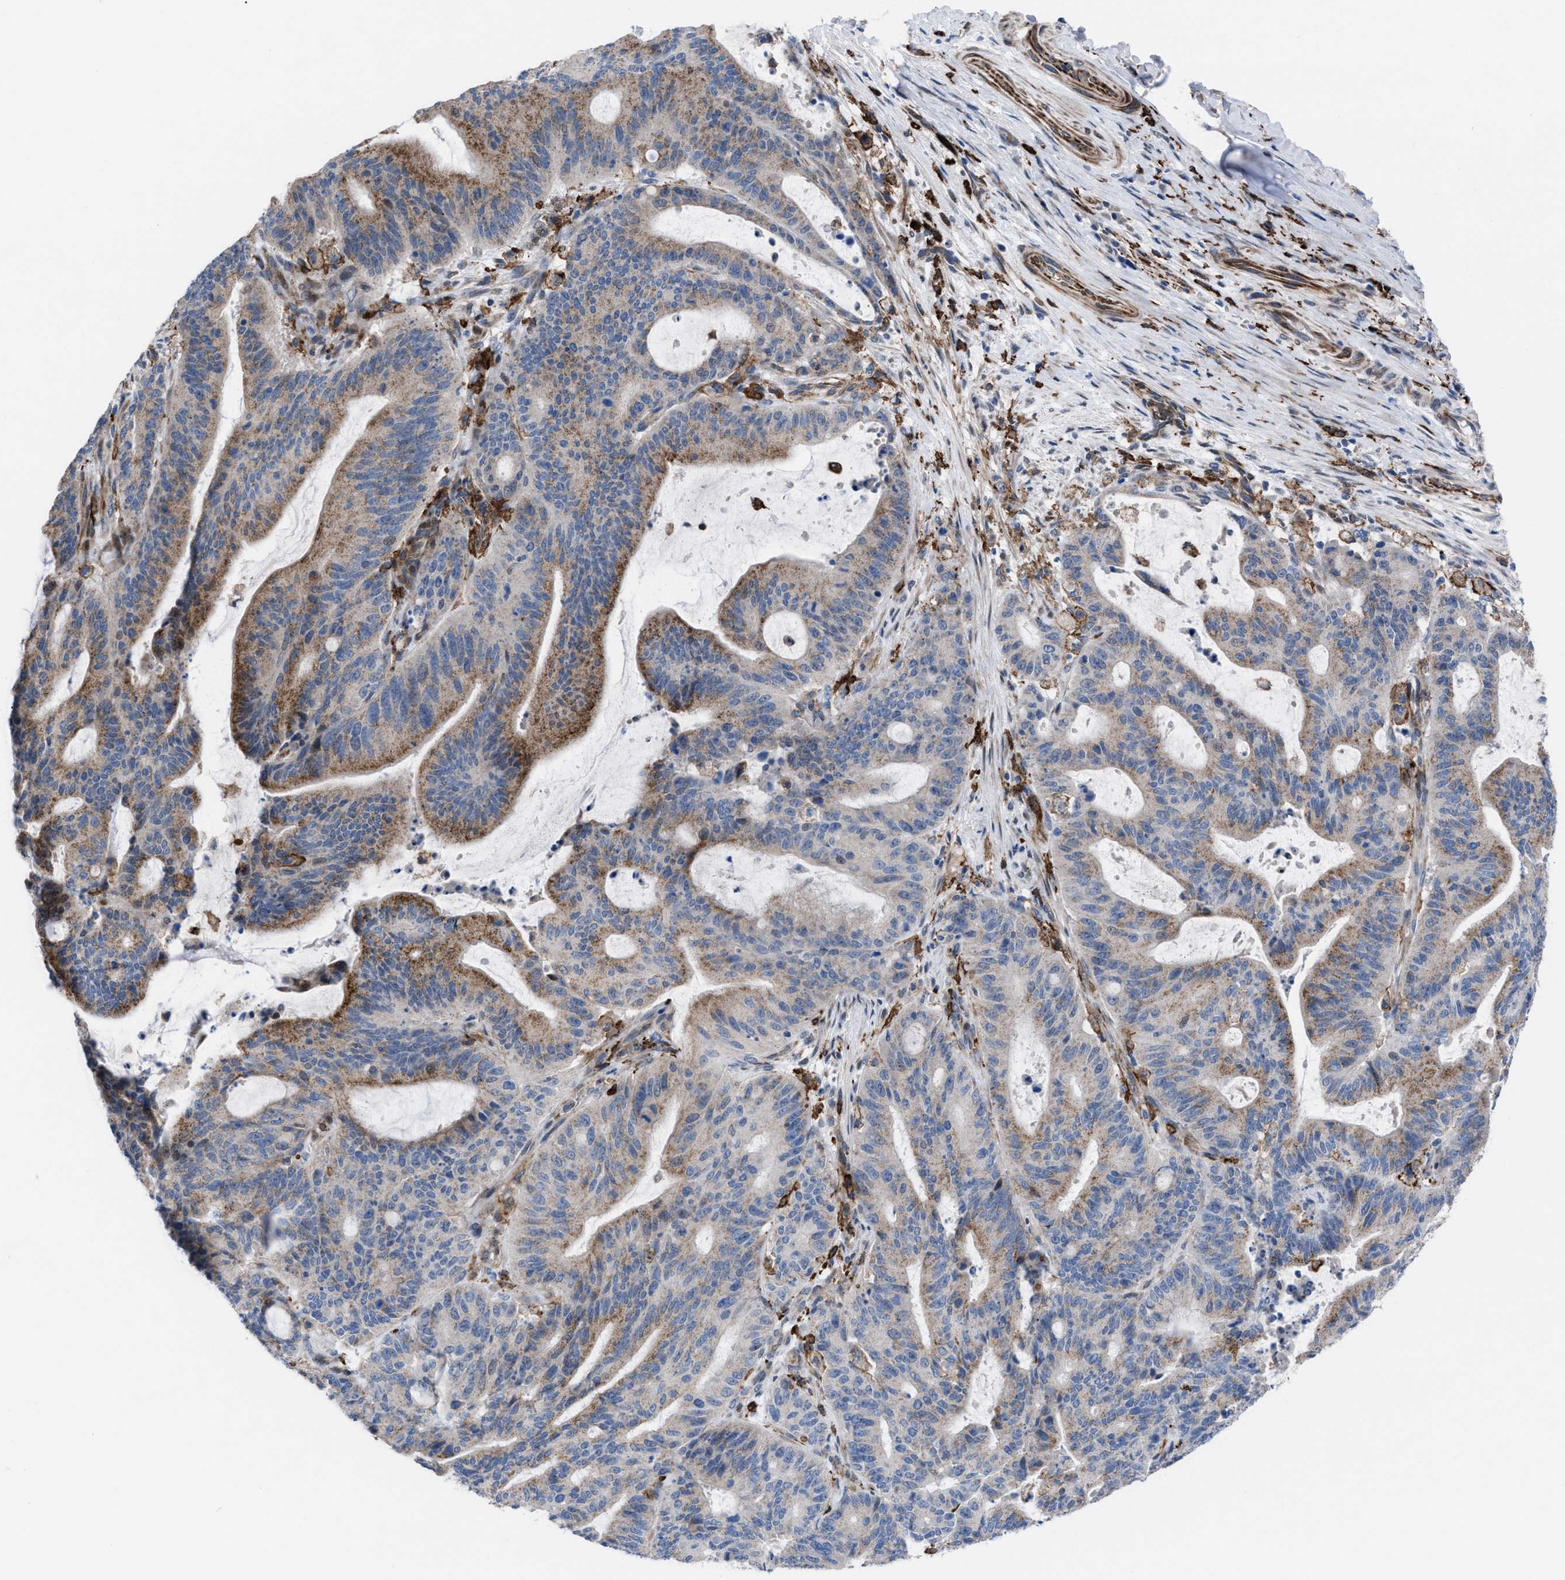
{"staining": {"intensity": "moderate", "quantity": ">75%", "location": "cytoplasmic/membranous"}, "tissue": "liver cancer", "cell_type": "Tumor cells", "image_type": "cancer", "snomed": [{"axis": "morphology", "description": "Normal tissue, NOS"}, {"axis": "morphology", "description": "Cholangiocarcinoma"}, {"axis": "topography", "description": "Liver"}, {"axis": "topography", "description": "Peripheral nerve tissue"}], "caption": "Tumor cells display medium levels of moderate cytoplasmic/membranous positivity in approximately >75% of cells in cholangiocarcinoma (liver).", "gene": "SLC47A1", "patient": {"sex": "female", "age": 73}}